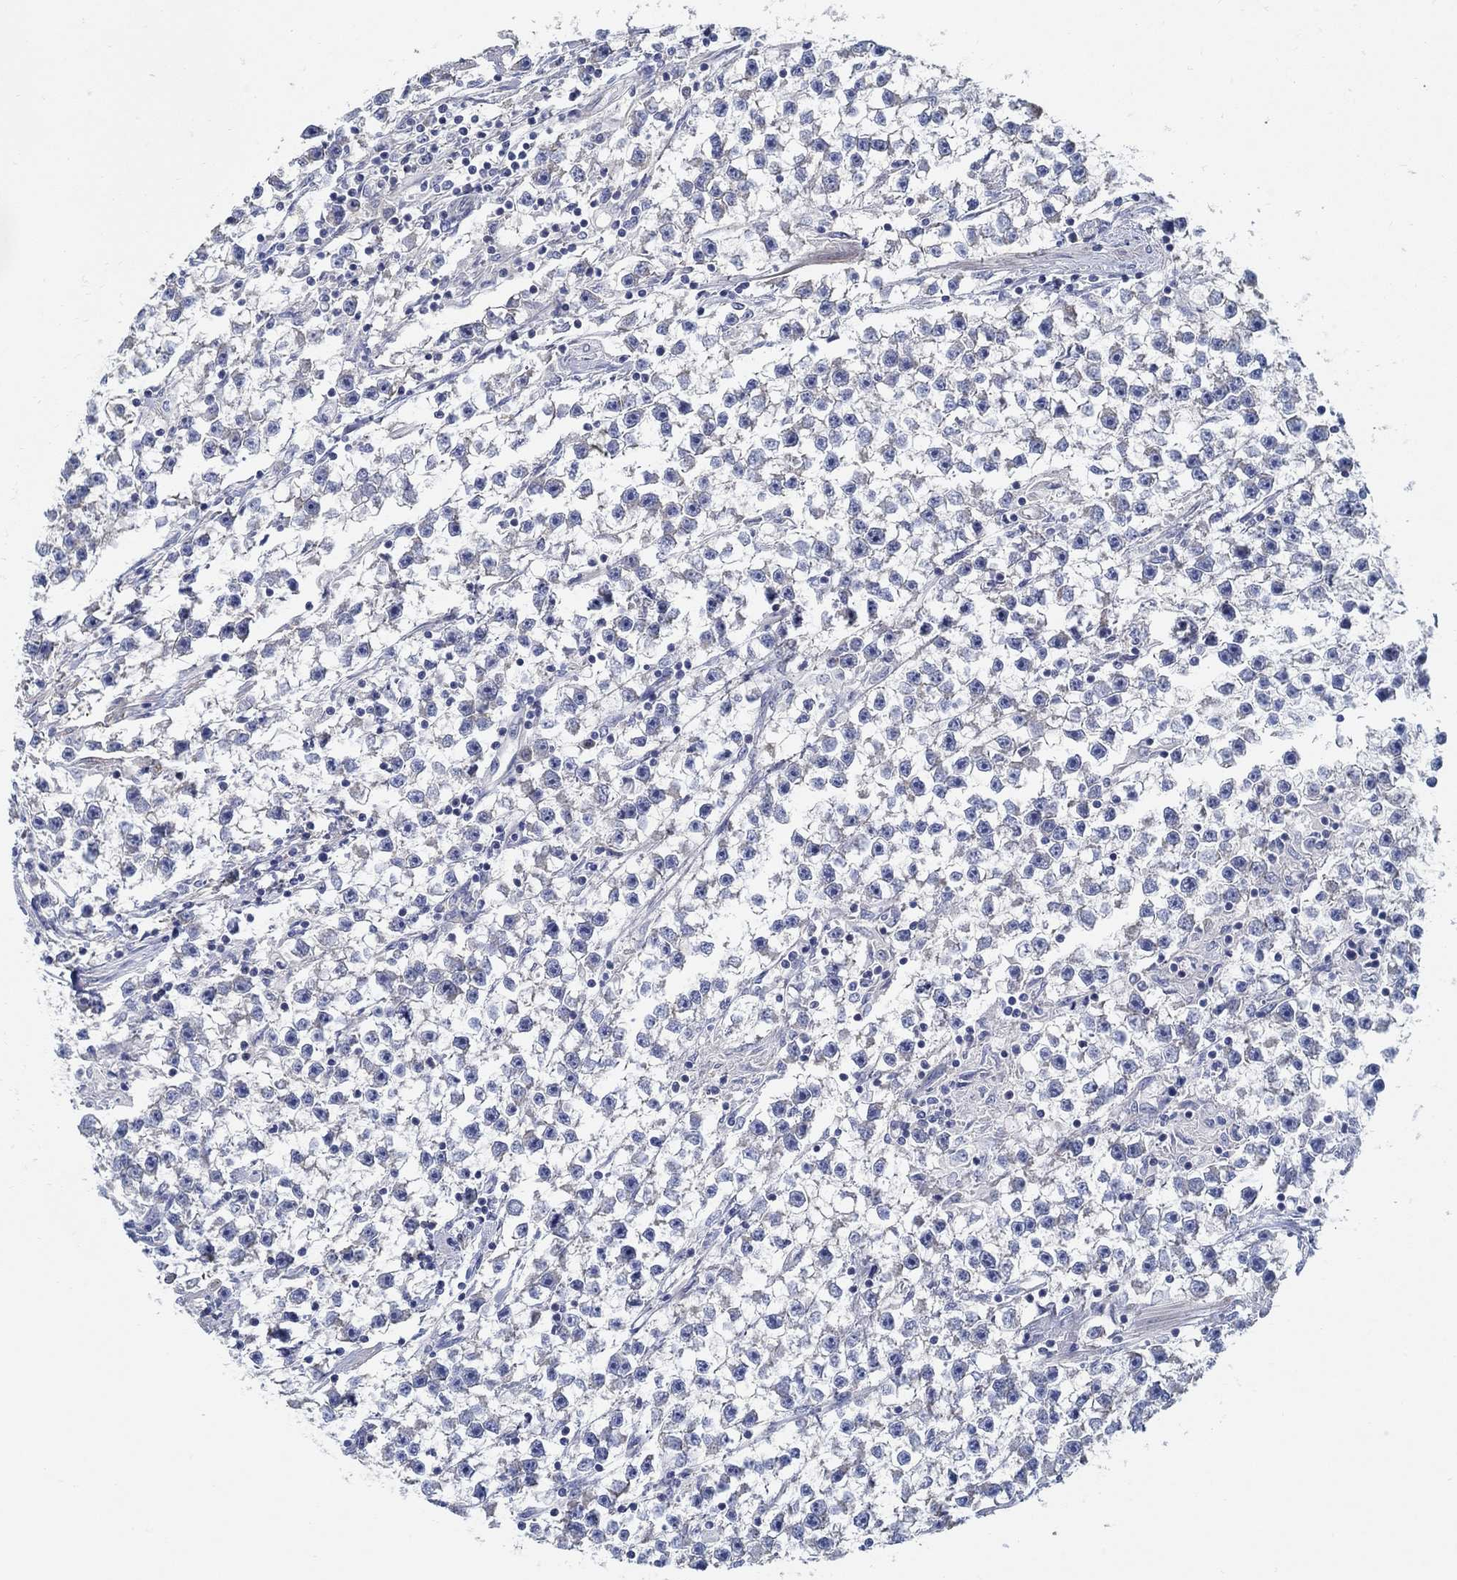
{"staining": {"intensity": "negative", "quantity": "none", "location": "none"}, "tissue": "testis cancer", "cell_type": "Tumor cells", "image_type": "cancer", "snomed": [{"axis": "morphology", "description": "Seminoma, NOS"}, {"axis": "topography", "description": "Testis"}], "caption": "Immunohistochemistry (IHC) micrograph of testis seminoma stained for a protein (brown), which exhibits no staining in tumor cells.", "gene": "C15orf39", "patient": {"sex": "male", "age": 59}}